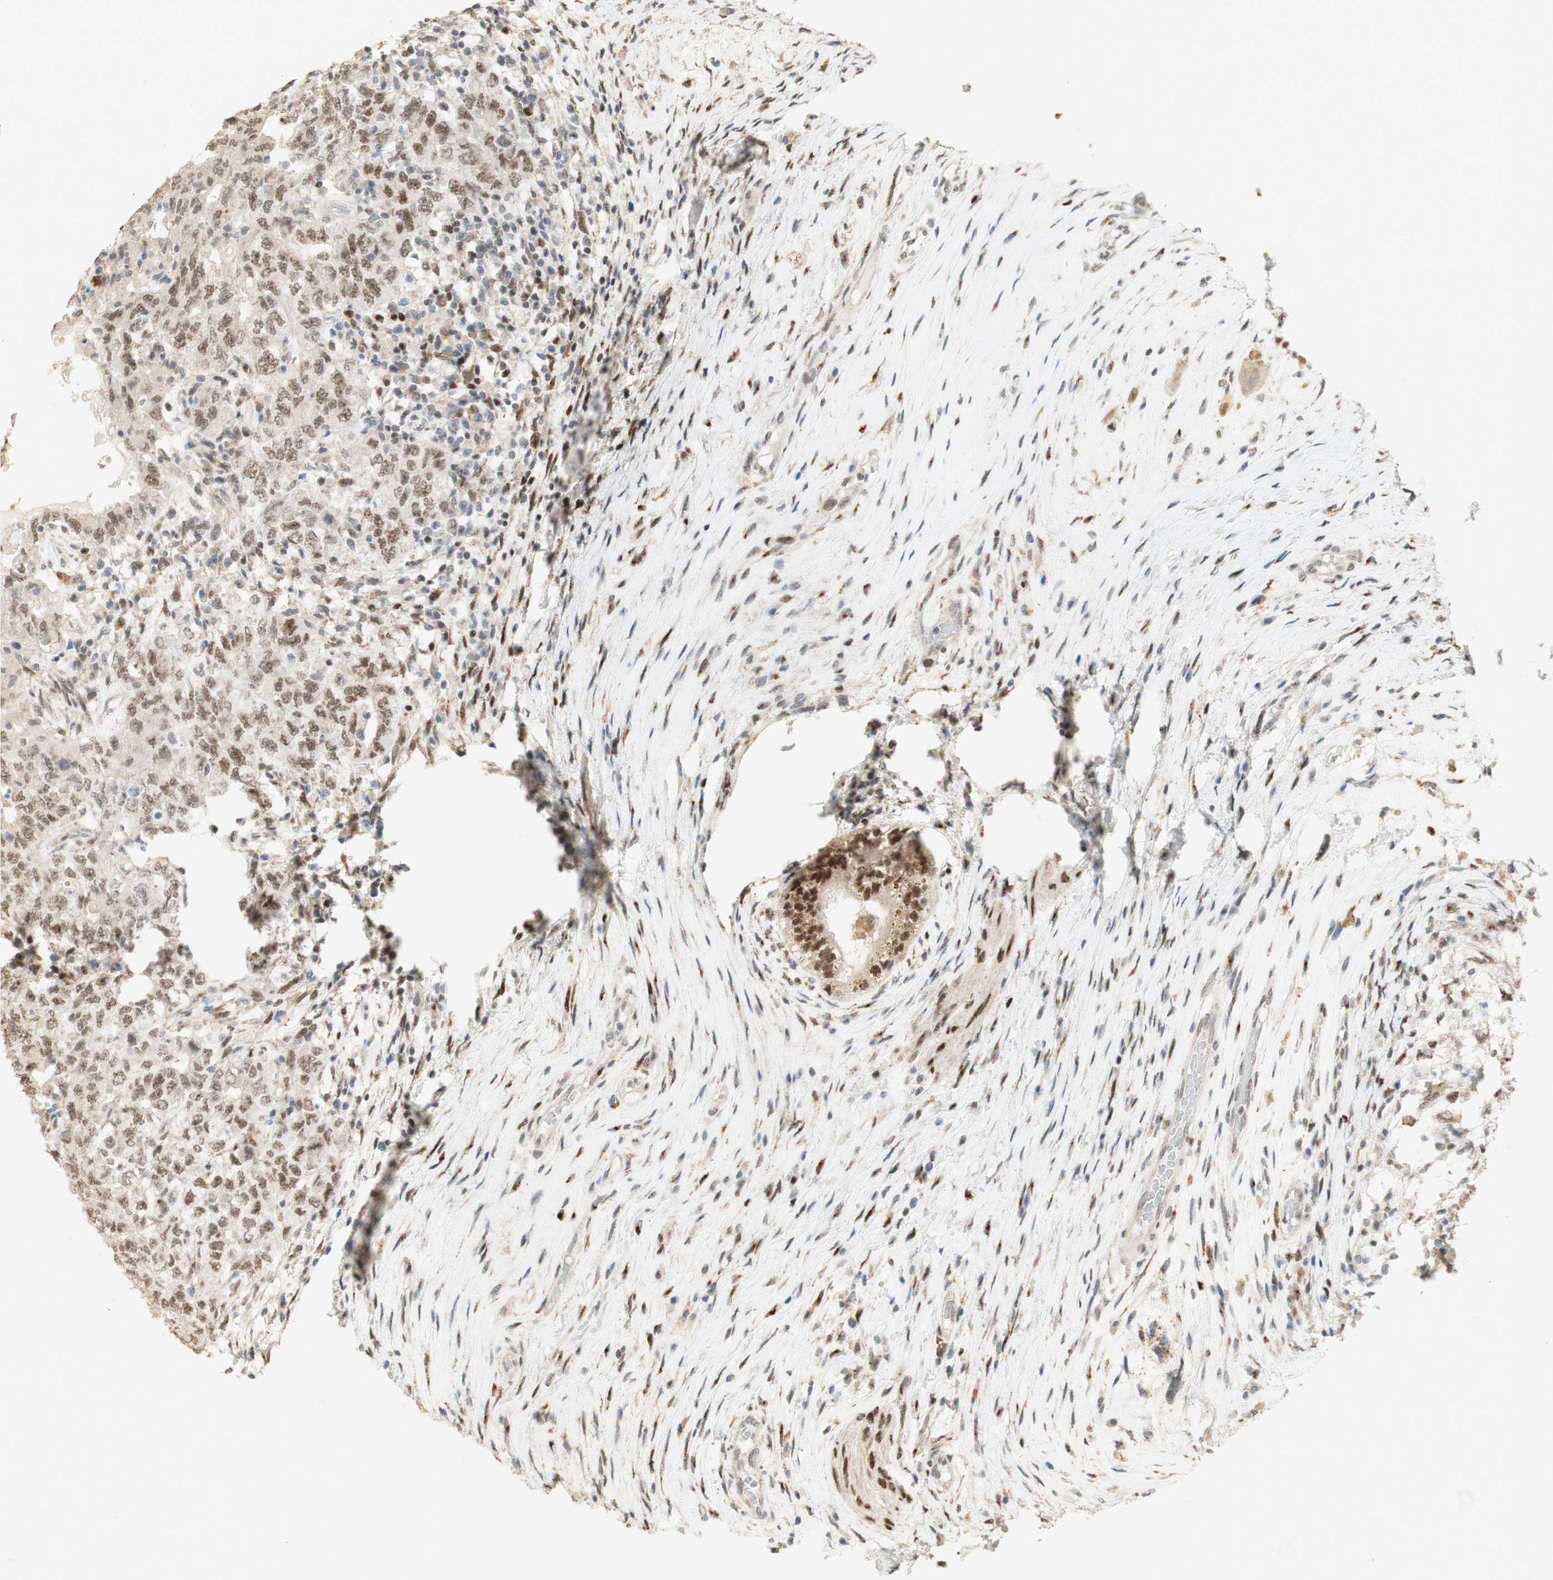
{"staining": {"intensity": "weak", "quantity": "25%-75%", "location": "nuclear"}, "tissue": "testis cancer", "cell_type": "Tumor cells", "image_type": "cancer", "snomed": [{"axis": "morphology", "description": "Carcinoma, Embryonal, NOS"}, {"axis": "topography", "description": "Testis"}], "caption": "Testis cancer (embryonal carcinoma) stained with IHC reveals weak nuclear staining in approximately 25%-75% of tumor cells.", "gene": "FOXP1", "patient": {"sex": "male", "age": 26}}